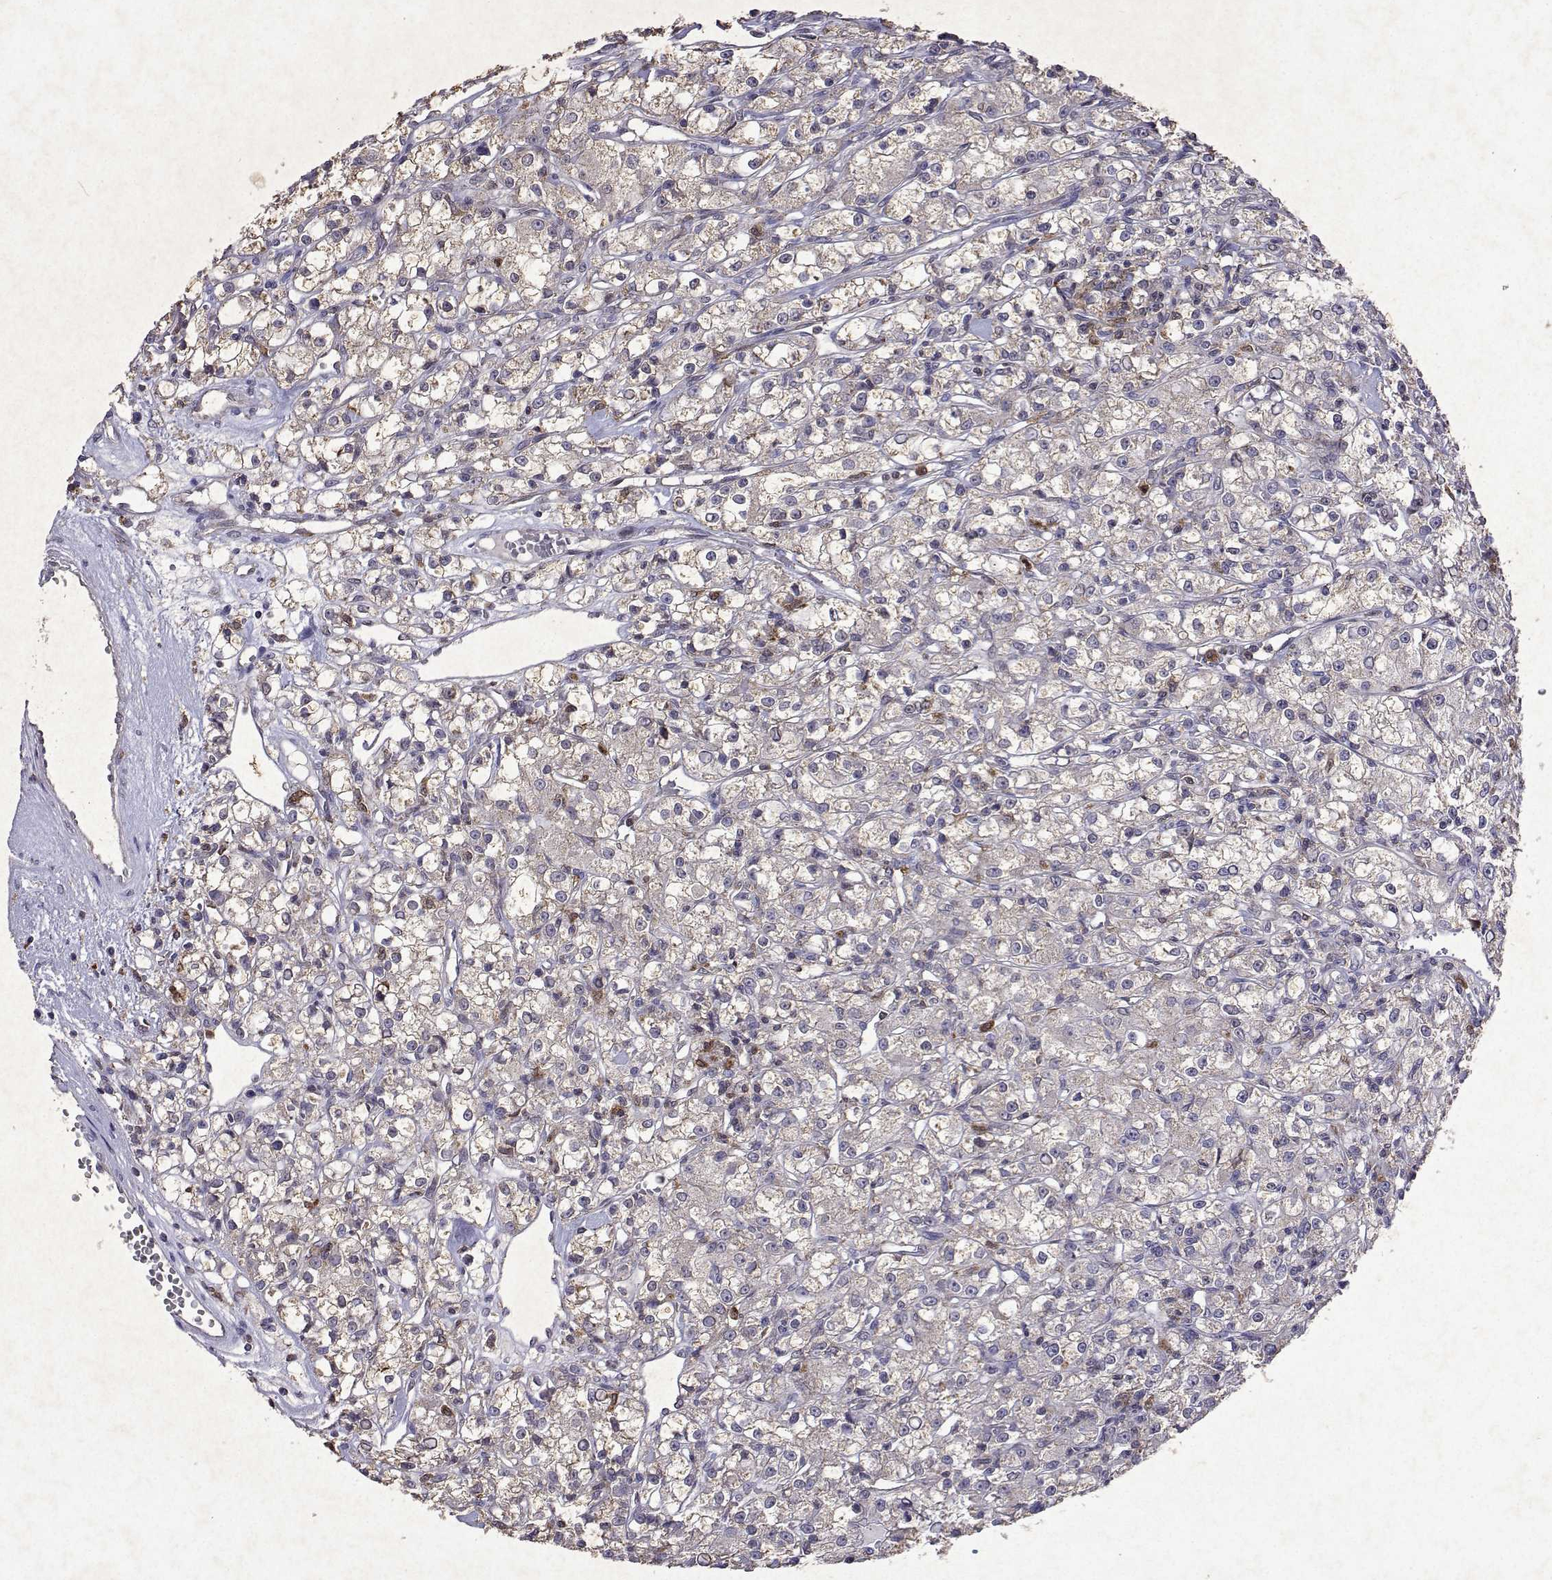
{"staining": {"intensity": "negative", "quantity": "none", "location": "none"}, "tissue": "renal cancer", "cell_type": "Tumor cells", "image_type": "cancer", "snomed": [{"axis": "morphology", "description": "Adenocarcinoma, NOS"}, {"axis": "topography", "description": "Kidney"}], "caption": "Immunohistochemical staining of human adenocarcinoma (renal) demonstrates no significant expression in tumor cells. (Stains: DAB (3,3'-diaminobenzidine) immunohistochemistry with hematoxylin counter stain, Microscopy: brightfield microscopy at high magnification).", "gene": "APAF1", "patient": {"sex": "female", "age": 59}}